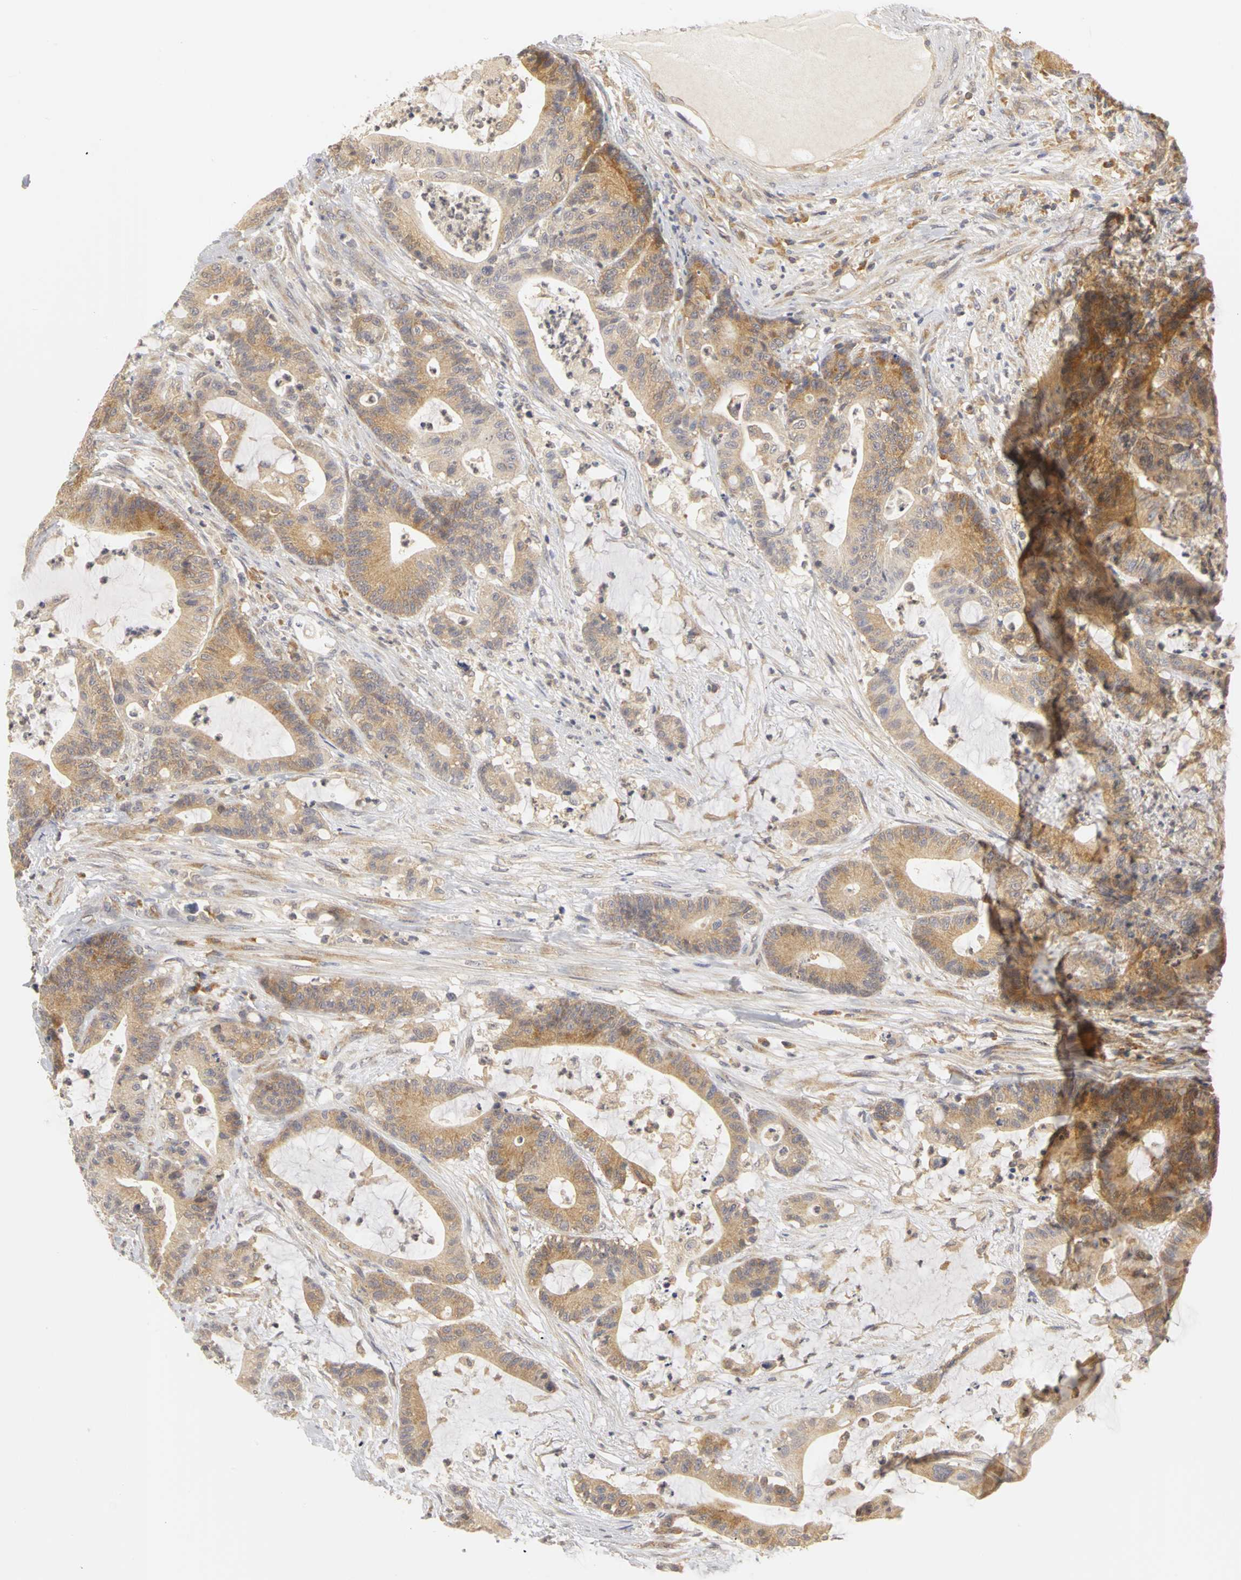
{"staining": {"intensity": "moderate", "quantity": ">75%", "location": "cytoplasmic/membranous"}, "tissue": "colorectal cancer", "cell_type": "Tumor cells", "image_type": "cancer", "snomed": [{"axis": "morphology", "description": "Adenocarcinoma, NOS"}, {"axis": "topography", "description": "Colon"}], "caption": "The micrograph demonstrates staining of adenocarcinoma (colorectal), revealing moderate cytoplasmic/membranous protein expression (brown color) within tumor cells.", "gene": "IRAK1", "patient": {"sex": "female", "age": 84}}